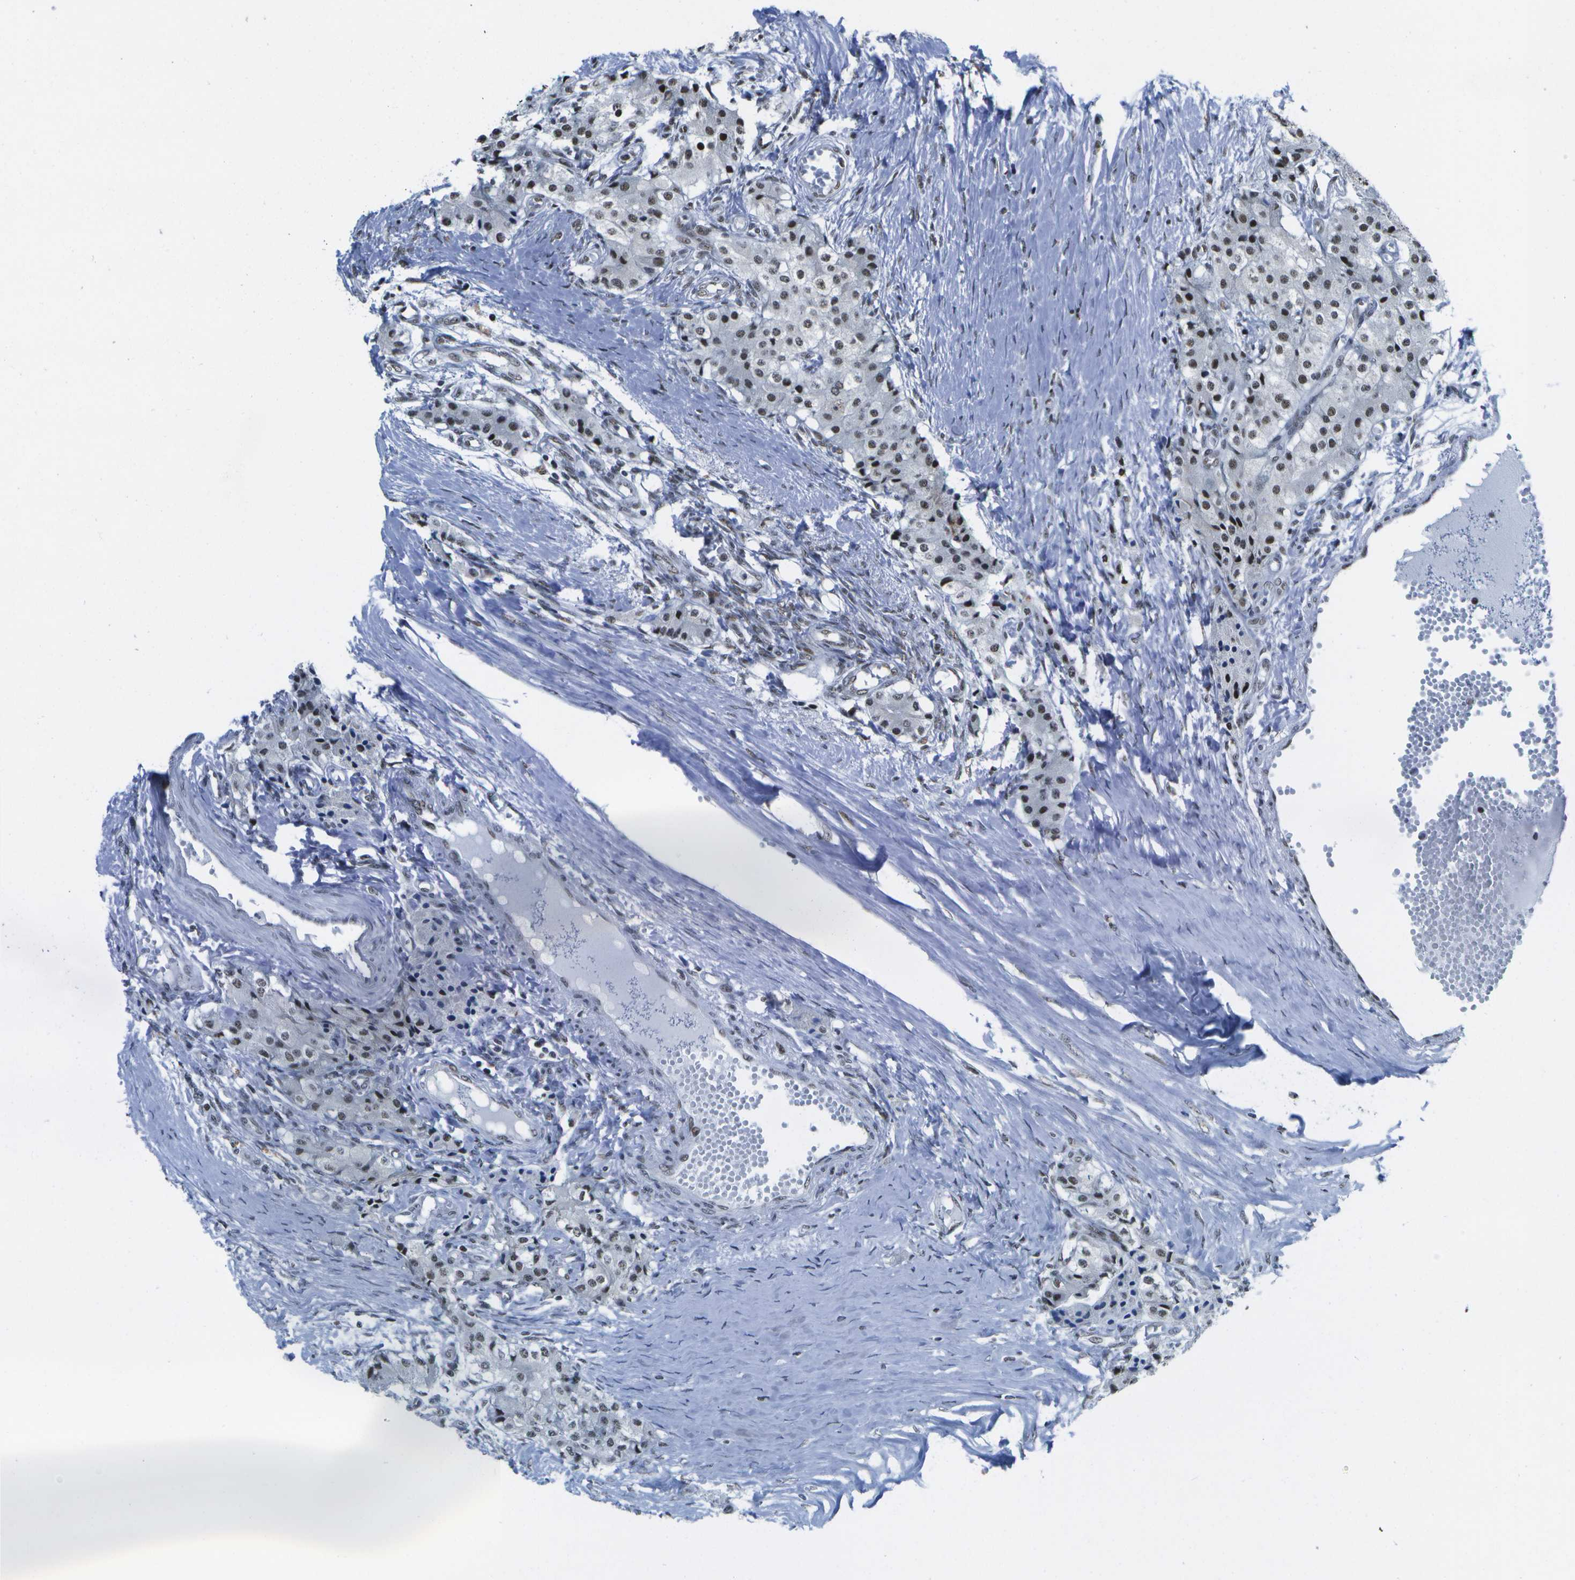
{"staining": {"intensity": "moderate", "quantity": ">75%", "location": "nuclear"}, "tissue": "carcinoid", "cell_type": "Tumor cells", "image_type": "cancer", "snomed": [{"axis": "morphology", "description": "Carcinoid, malignant, NOS"}, {"axis": "topography", "description": "Colon"}], "caption": "Immunohistochemical staining of carcinoid reveals moderate nuclear protein expression in approximately >75% of tumor cells. Immunohistochemistry stains the protein in brown and the nuclei are stained blue.", "gene": "NSRP1", "patient": {"sex": "female", "age": 52}}